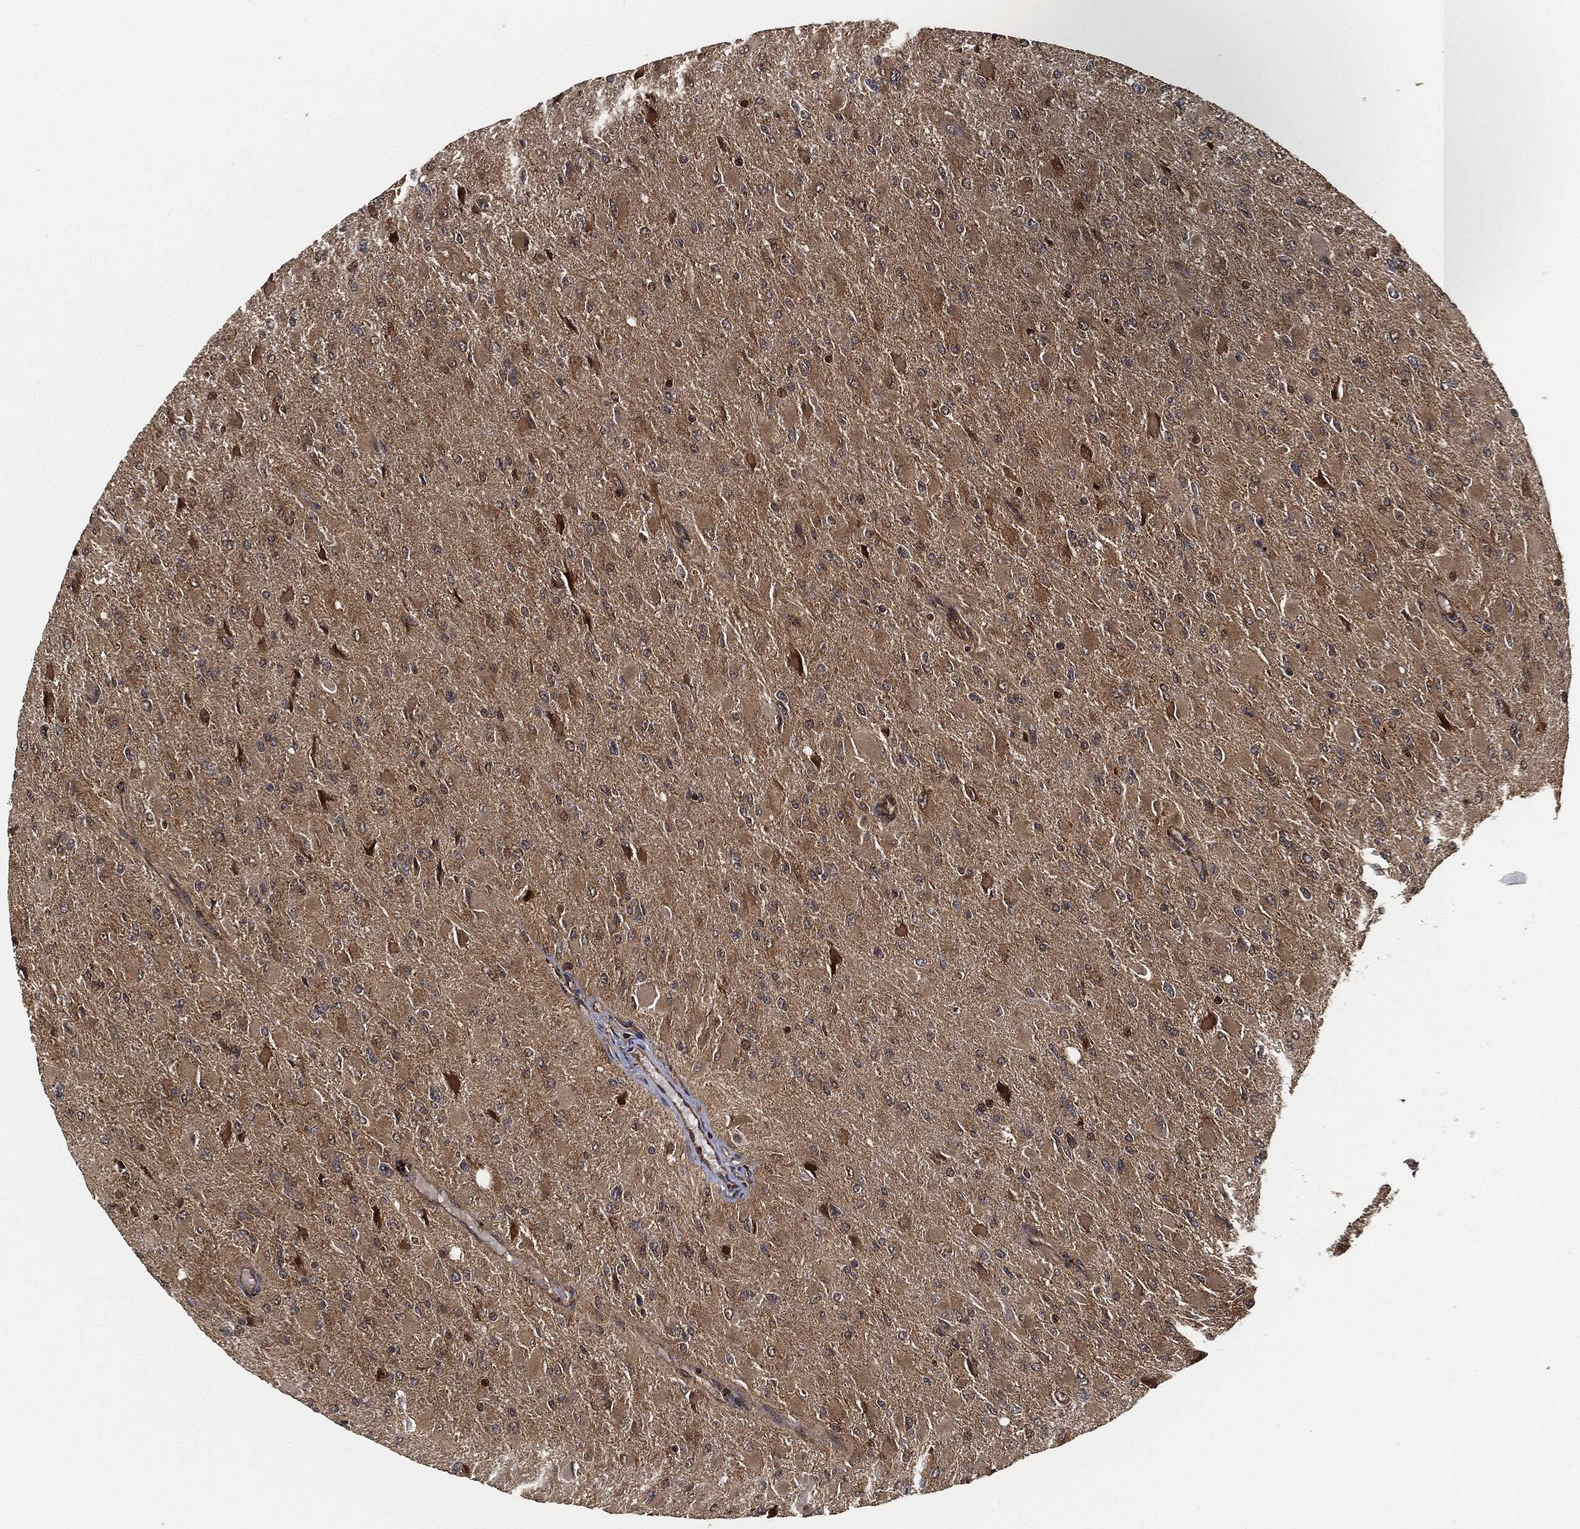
{"staining": {"intensity": "weak", "quantity": "25%-75%", "location": "cytoplasmic/membranous"}, "tissue": "glioma", "cell_type": "Tumor cells", "image_type": "cancer", "snomed": [{"axis": "morphology", "description": "Glioma, malignant, High grade"}, {"axis": "topography", "description": "Cerebral cortex"}], "caption": "Tumor cells show weak cytoplasmic/membranous expression in approximately 25%-75% of cells in glioma.", "gene": "CEP290", "patient": {"sex": "female", "age": 36}}